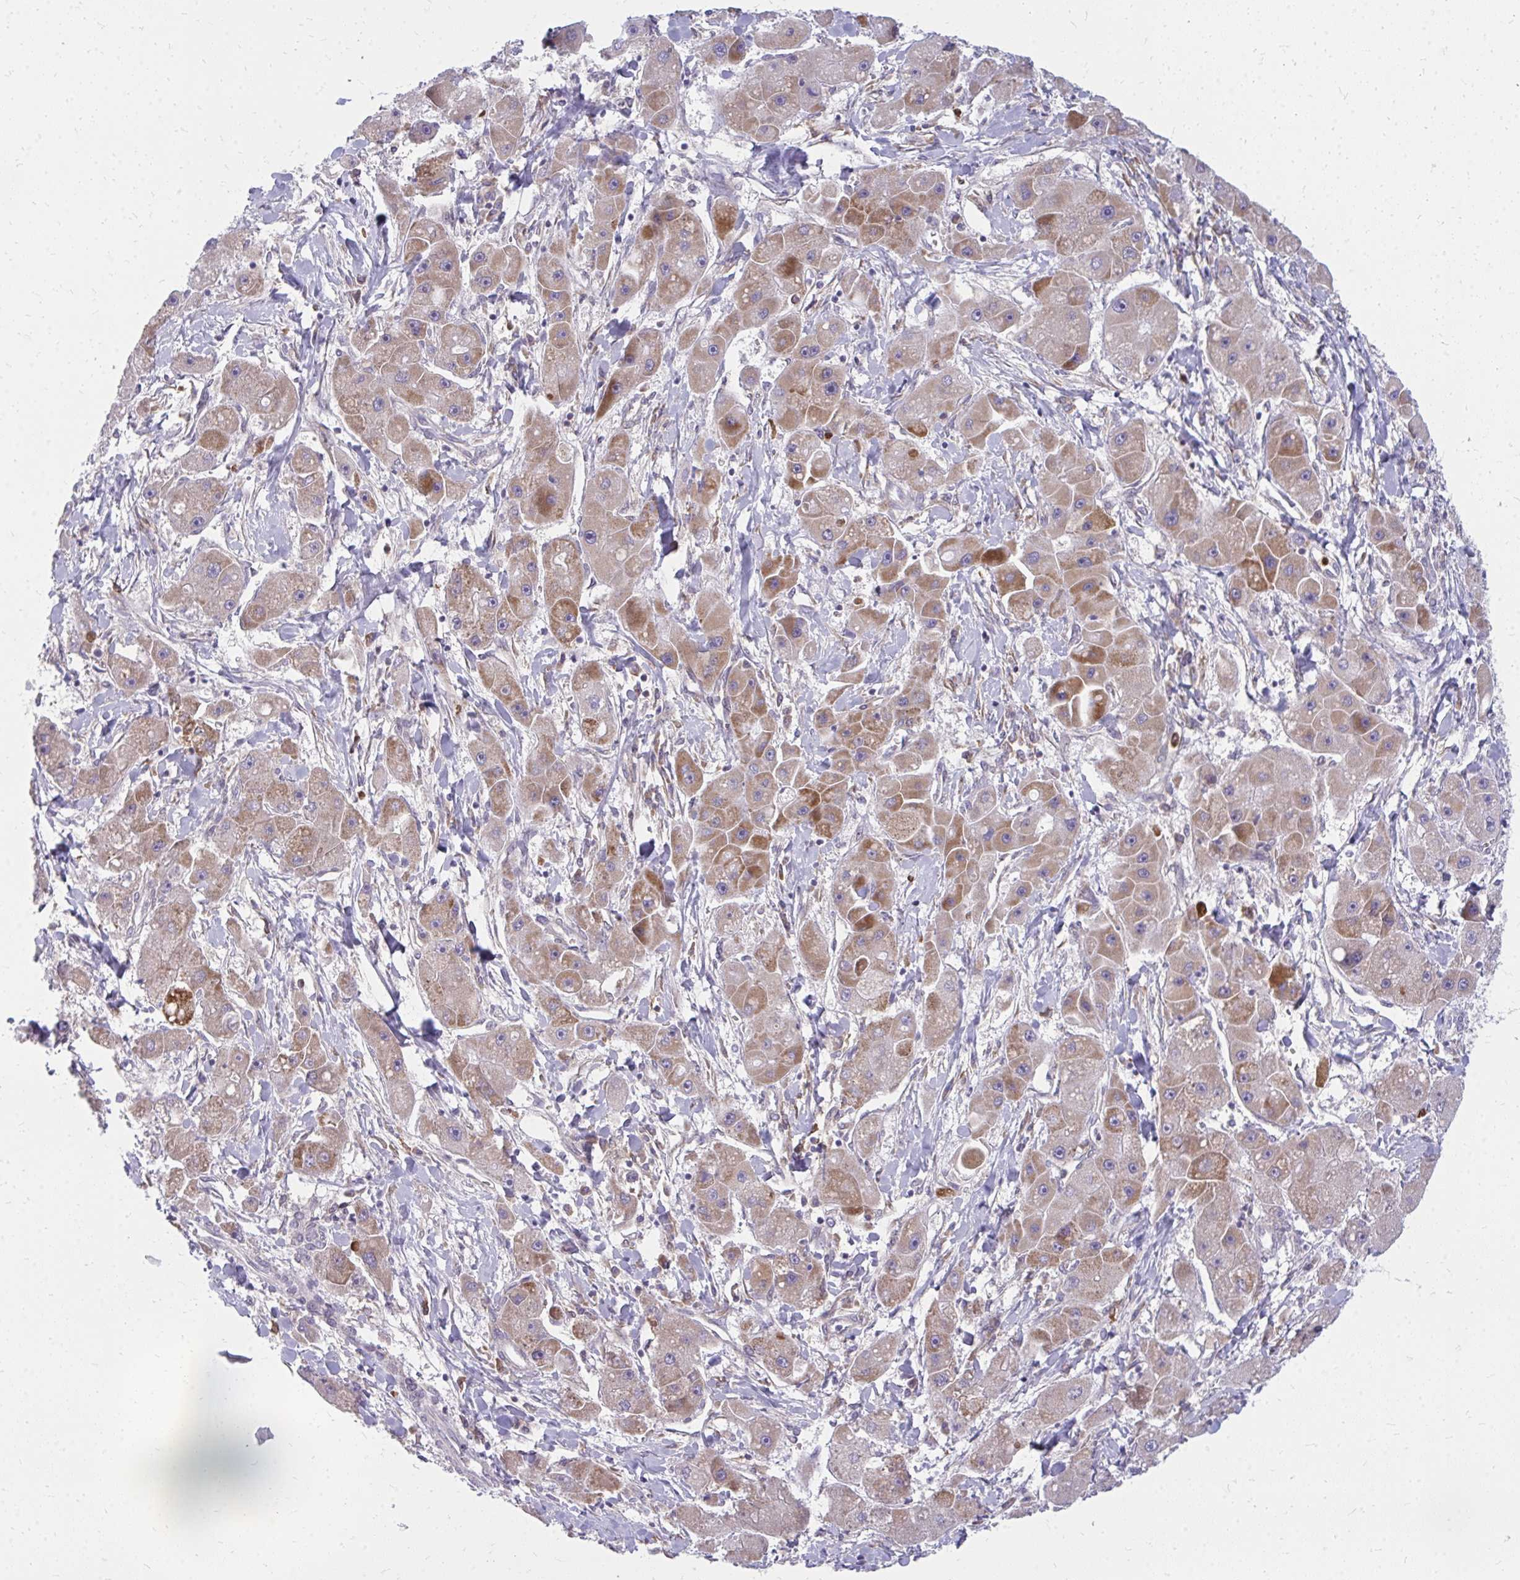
{"staining": {"intensity": "moderate", "quantity": "<25%", "location": "cytoplasmic/membranous"}, "tissue": "liver cancer", "cell_type": "Tumor cells", "image_type": "cancer", "snomed": [{"axis": "morphology", "description": "Carcinoma, Hepatocellular, NOS"}, {"axis": "topography", "description": "Liver"}], "caption": "Immunohistochemistry (IHC) (DAB) staining of liver hepatocellular carcinoma displays moderate cytoplasmic/membranous protein staining in approximately <25% of tumor cells.", "gene": "ASAP1", "patient": {"sex": "male", "age": 24}}